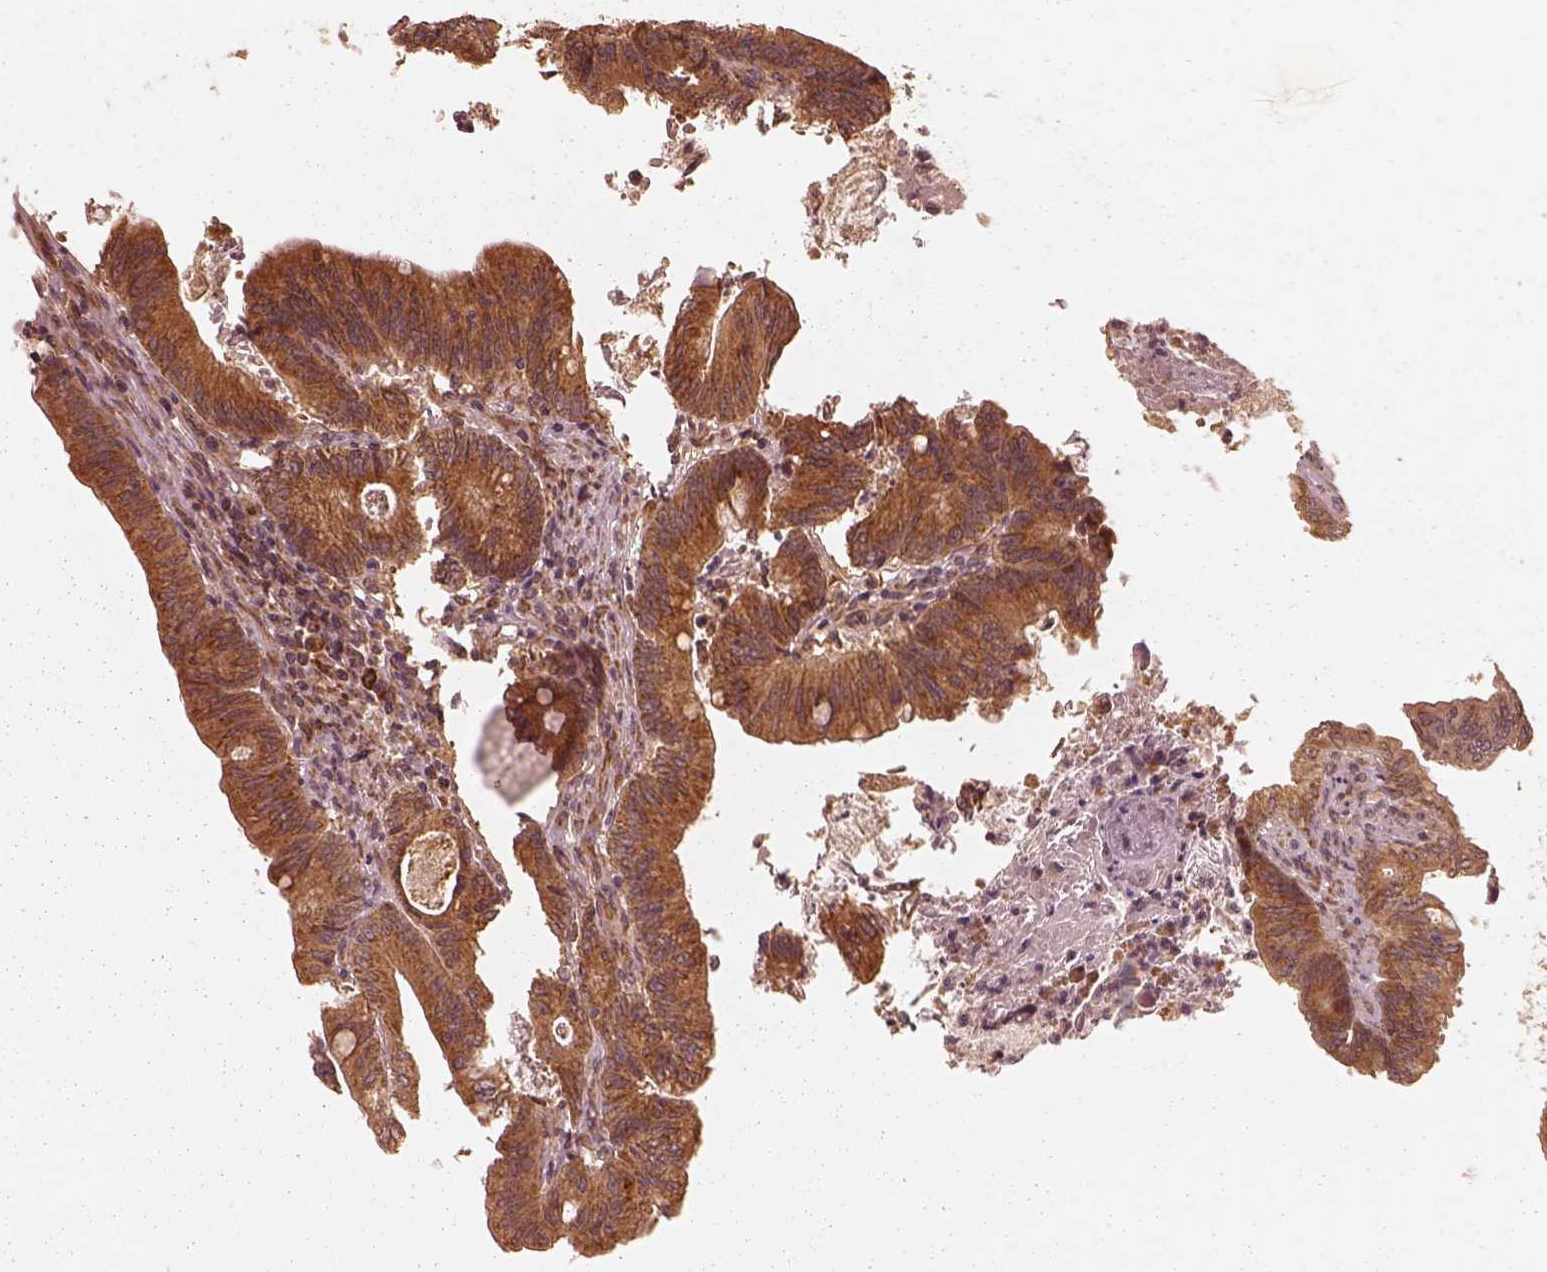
{"staining": {"intensity": "strong", "quantity": ">75%", "location": "cytoplasmic/membranous"}, "tissue": "colorectal cancer", "cell_type": "Tumor cells", "image_type": "cancer", "snomed": [{"axis": "morphology", "description": "Adenocarcinoma, NOS"}, {"axis": "topography", "description": "Colon"}], "caption": "This is a histology image of immunohistochemistry staining of colorectal adenocarcinoma, which shows strong expression in the cytoplasmic/membranous of tumor cells.", "gene": "DNAJC25", "patient": {"sex": "female", "age": 70}}